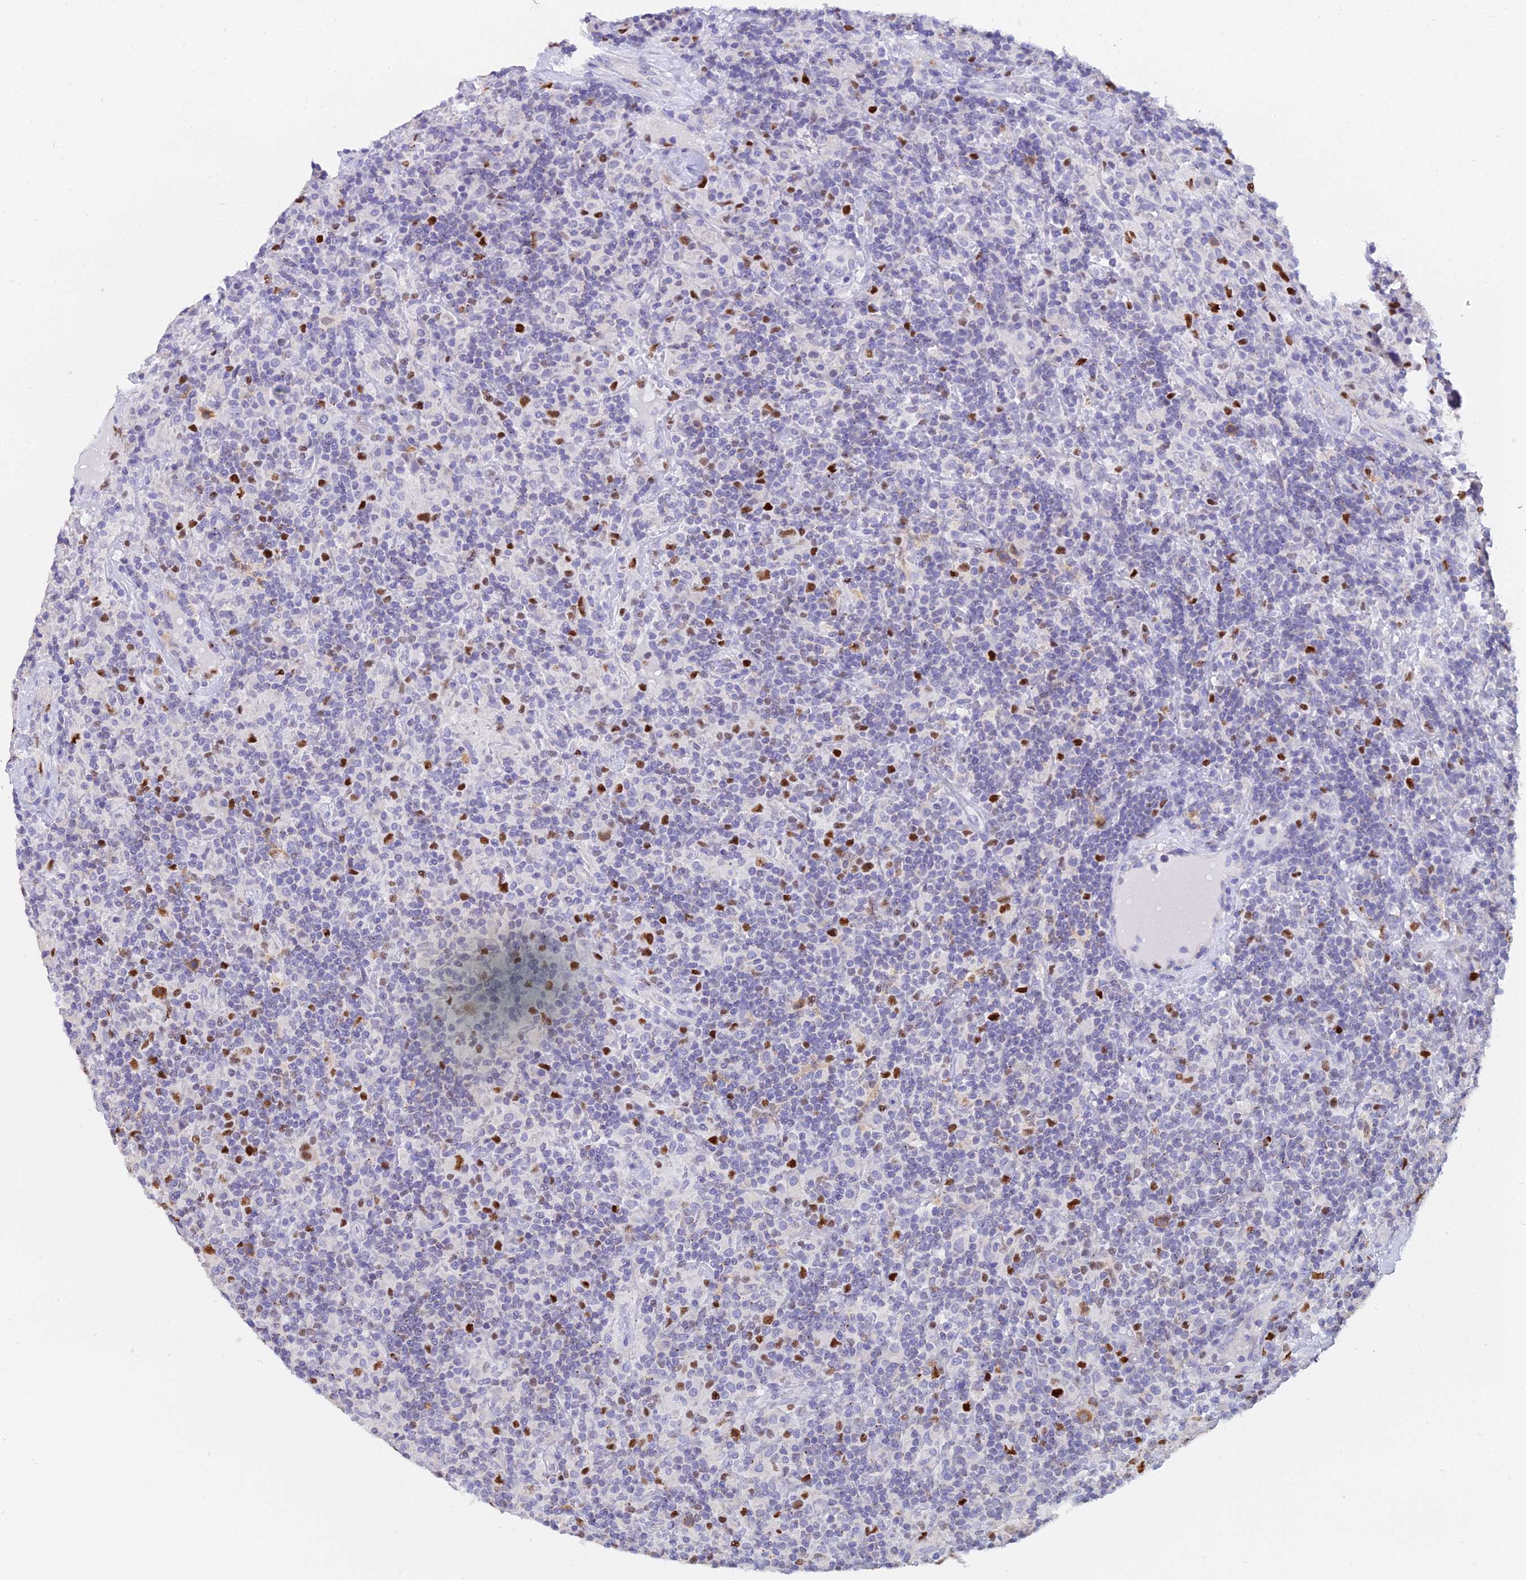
{"staining": {"intensity": "strong", "quantity": "<25%", "location": "nuclear"}, "tissue": "lymphoma", "cell_type": "Tumor cells", "image_type": "cancer", "snomed": [{"axis": "morphology", "description": "Hodgkin's disease, NOS"}, {"axis": "topography", "description": "Lymph node"}], "caption": "The micrograph reveals a brown stain indicating the presence of a protein in the nuclear of tumor cells in lymphoma. The protein is stained brown, and the nuclei are stained in blue (DAB IHC with brightfield microscopy, high magnification).", "gene": "MCM2", "patient": {"sex": "male", "age": 70}}